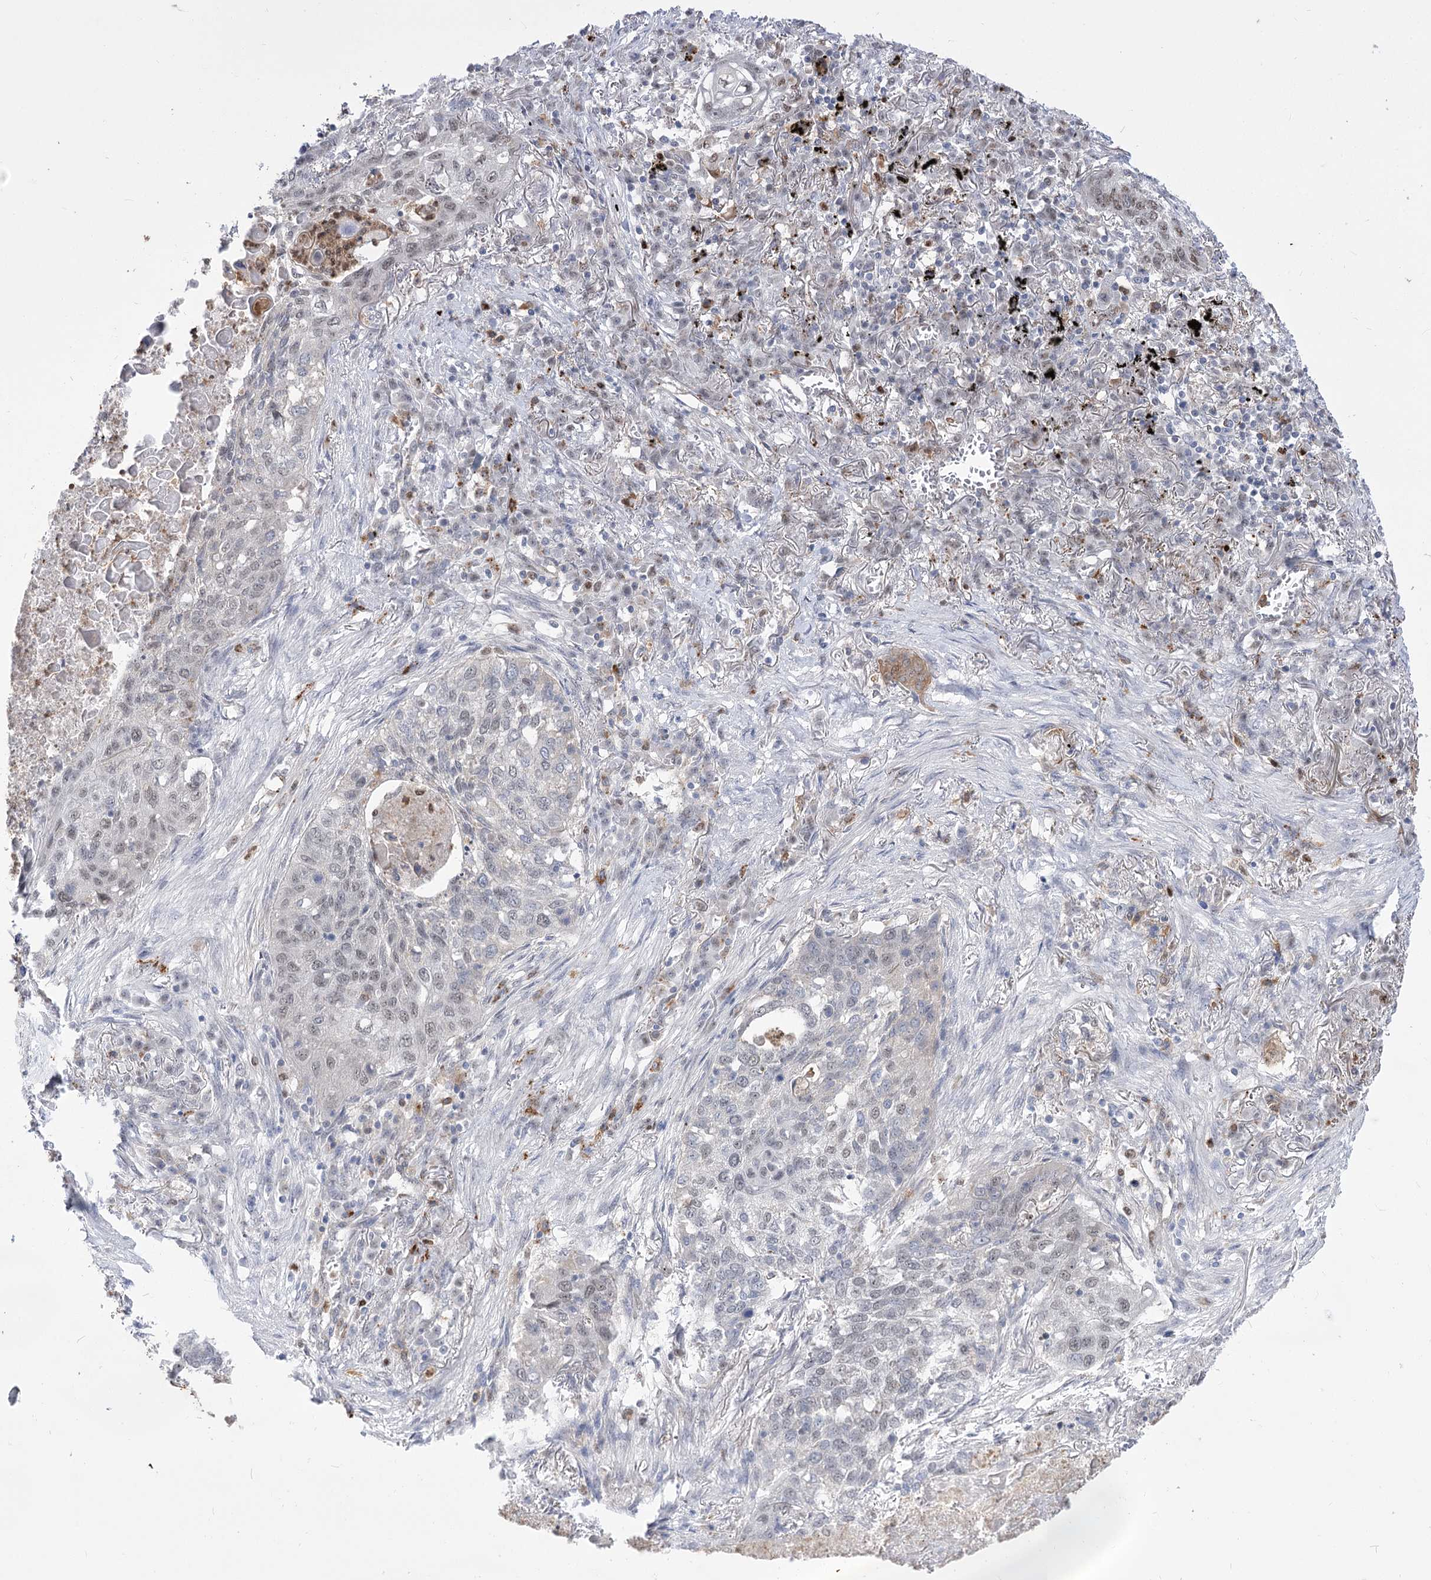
{"staining": {"intensity": "weak", "quantity": "<25%", "location": "nuclear"}, "tissue": "lung cancer", "cell_type": "Tumor cells", "image_type": "cancer", "snomed": [{"axis": "morphology", "description": "Squamous cell carcinoma, NOS"}, {"axis": "topography", "description": "Lung"}], "caption": "Tumor cells show no significant expression in lung cancer (squamous cell carcinoma).", "gene": "SIAE", "patient": {"sex": "female", "age": 63}}